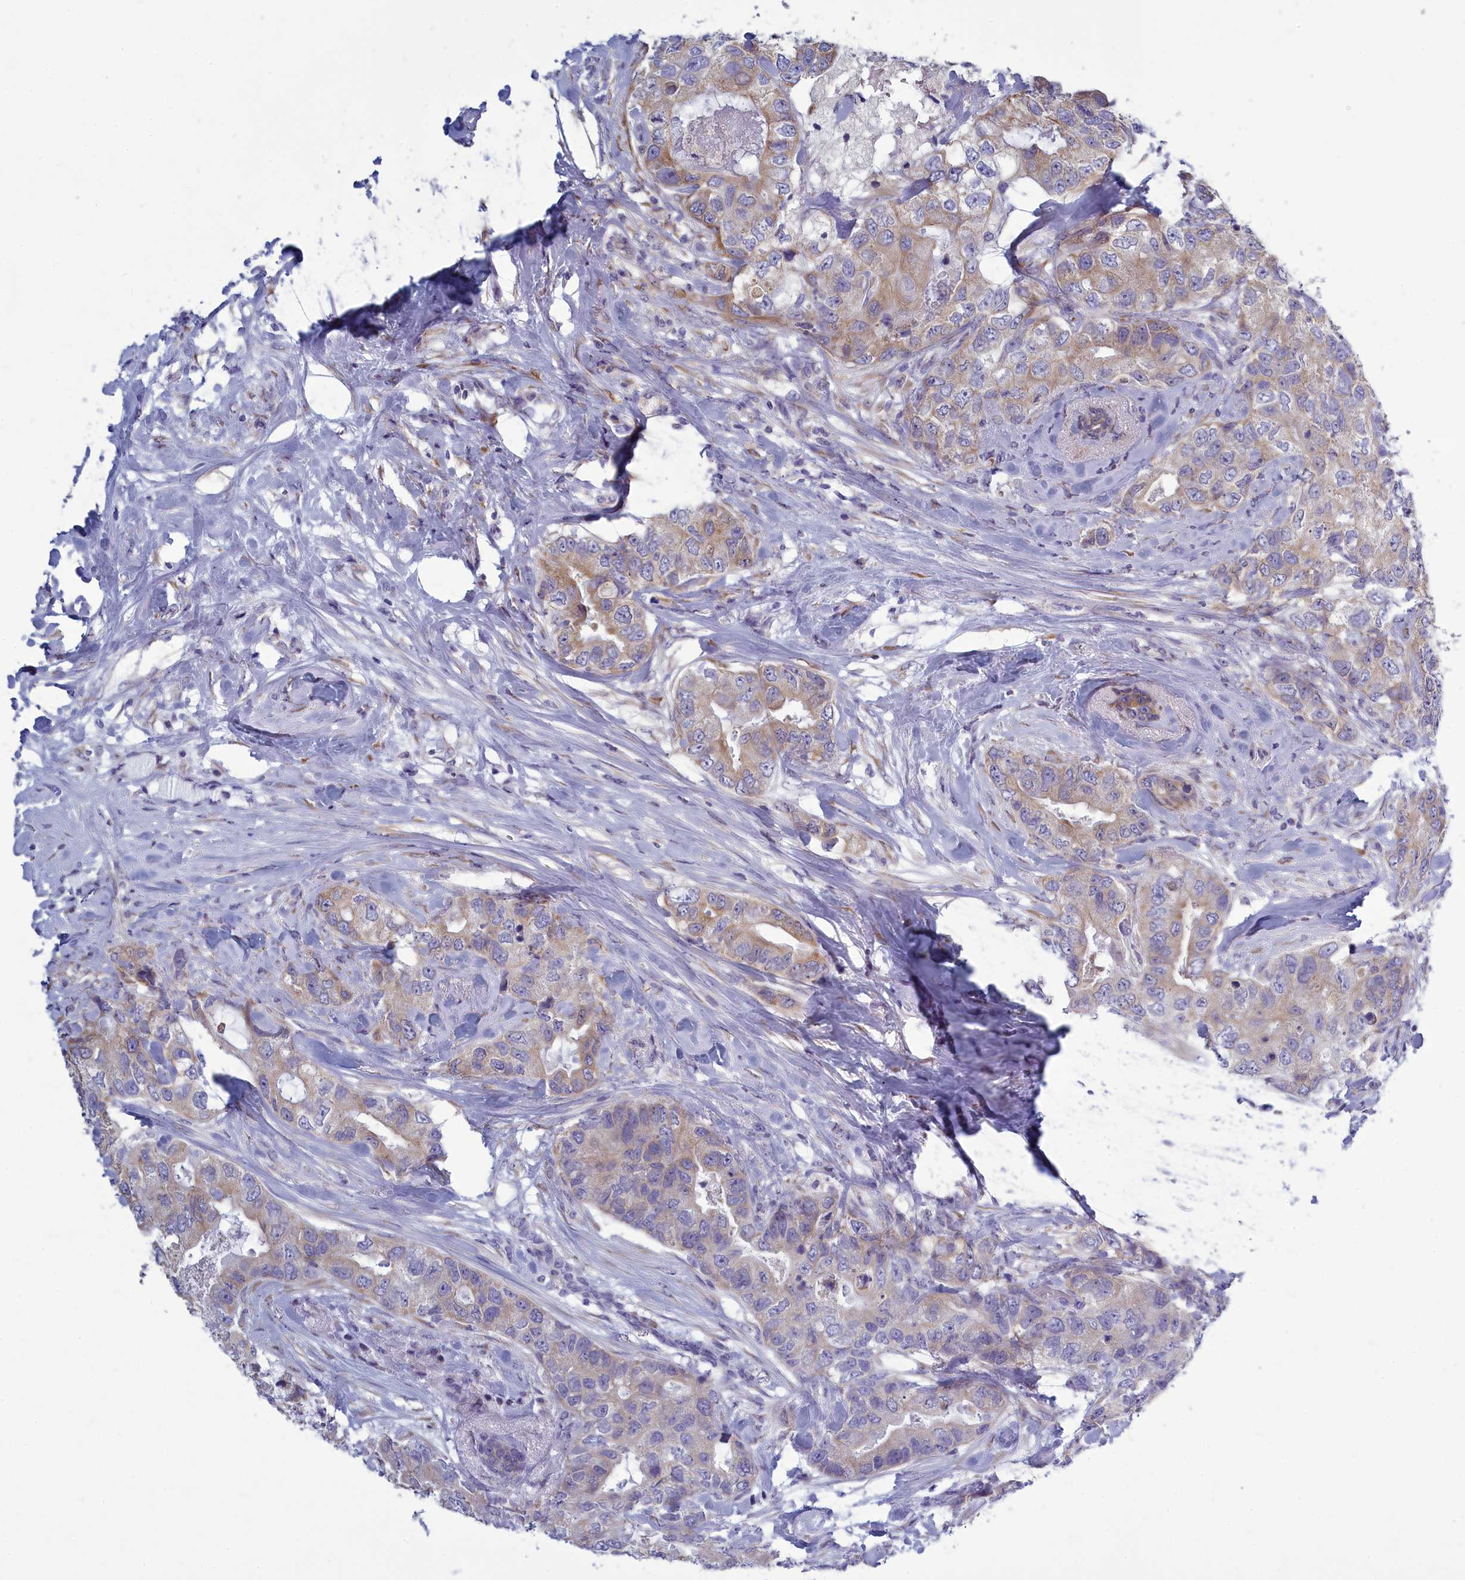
{"staining": {"intensity": "weak", "quantity": "25%-75%", "location": "cytoplasmic/membranous"}, "tissue": "breast cancer", "cell_type": "Tumor cells", "image_type": "cancer", "snomed": [{"axis": "morphology", "description": "Duct carcinoma"}, {"axis": "topography", "description": "Breast"}], "caption": "Human breast cancer (intraductal carcinoma) stained for a protein (brown) demonstrates weak cytoplasmic/membranous positive expression in approximately 25%-75% of tumor cells.", "gene": "CENATAC", "patient": {"sex": "female", "age": 62}}